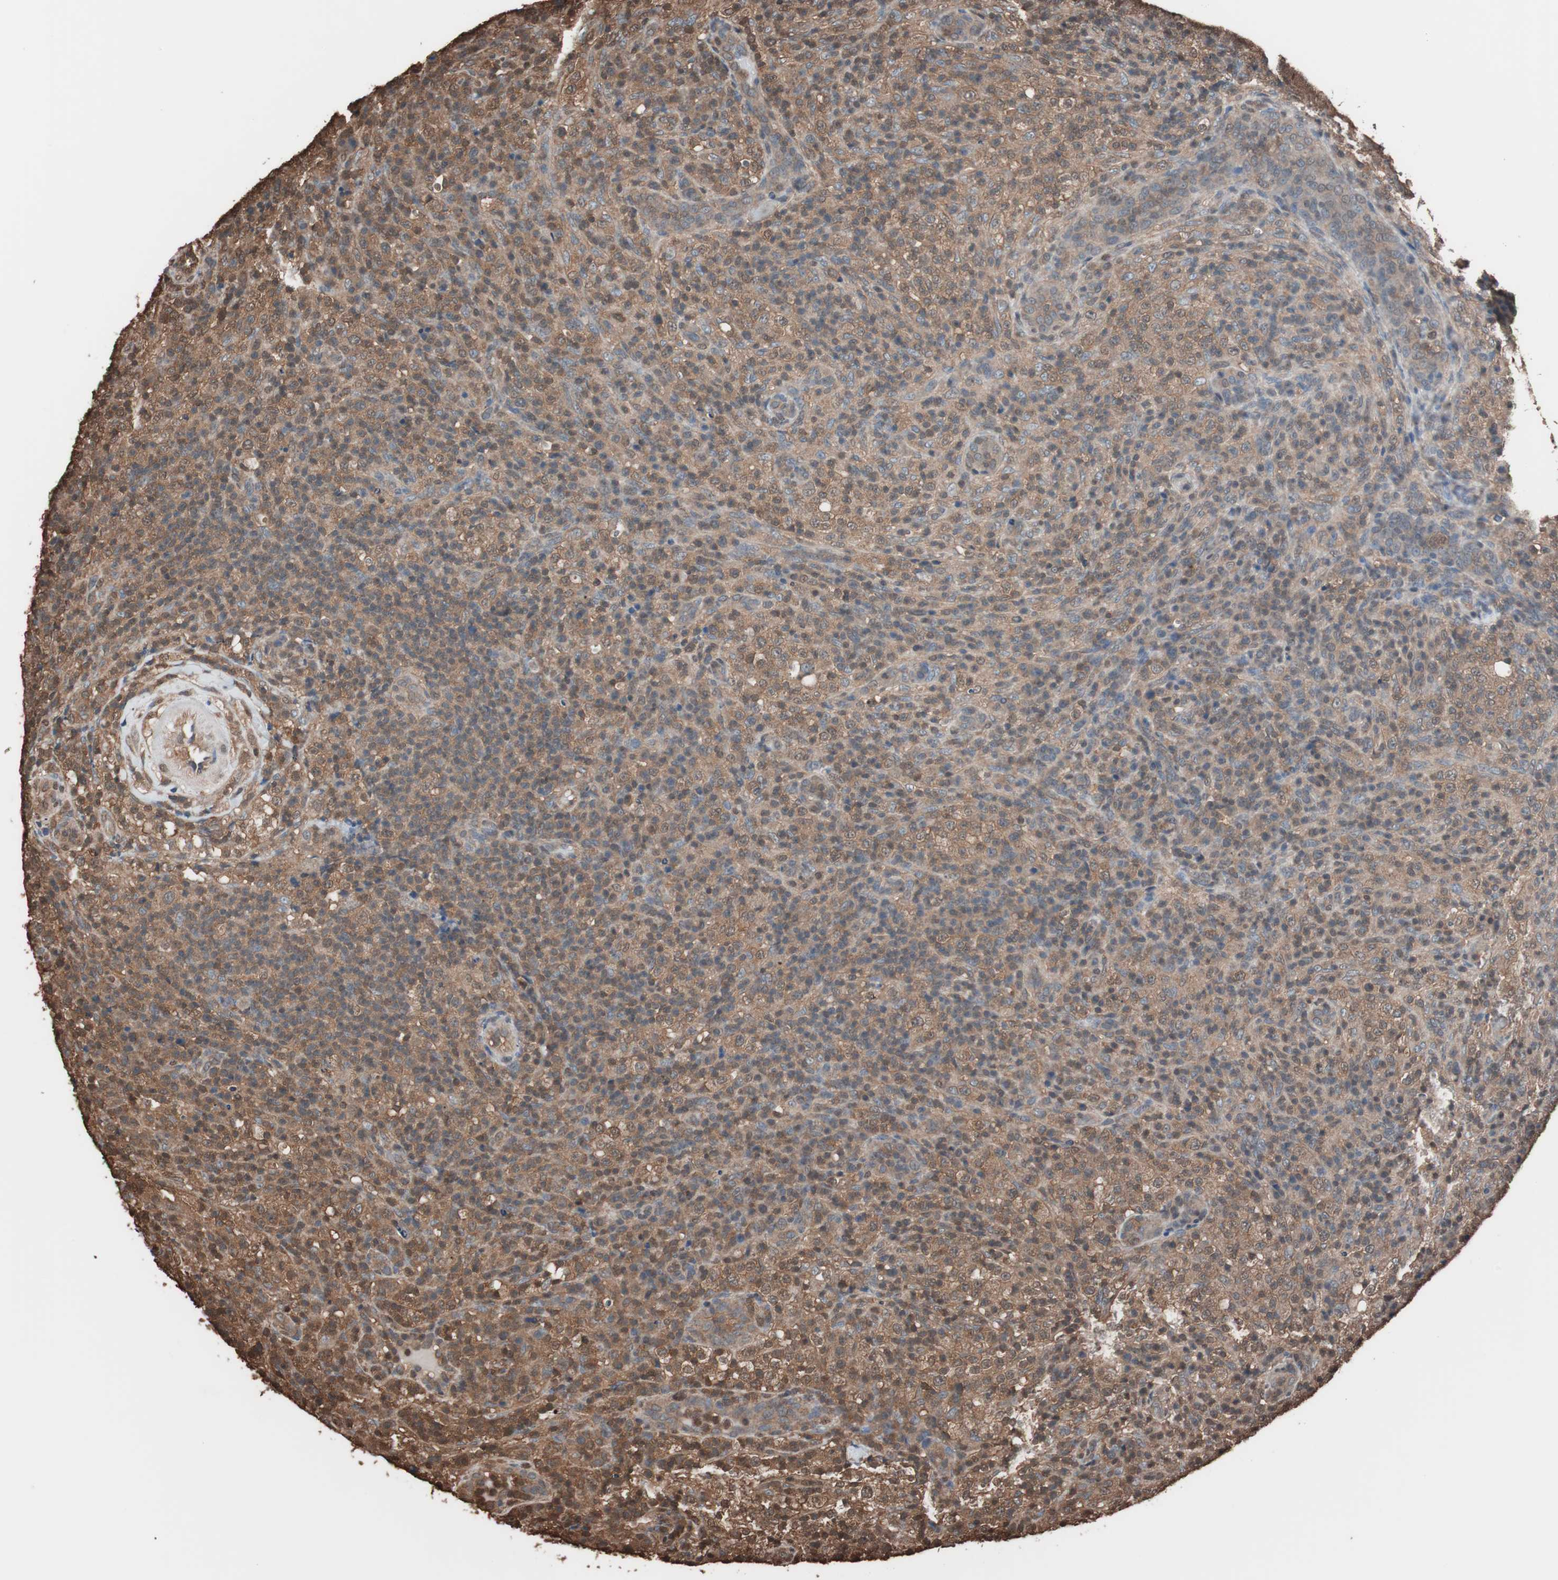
{"staining": {"intensity": "moderate", "quantity": ">75%", "location": "cytoplasmic/membranous"}, "tissue": "lymphoma", "cell_type": "Tumor cells", "image_type": "cancer", "snomed": [{"axis": "morphology", "description": "Malignant lymphoma, non-Hodgkin's type, High grade"}, {"axis": "topography", "description": "Lymph node"}], "caption": "Human lymphoma stained with a protein marker exhibits moderate staining in tumor cells.", "gene": "CALM2", "patient": {"sex": "female", "age": 76}}